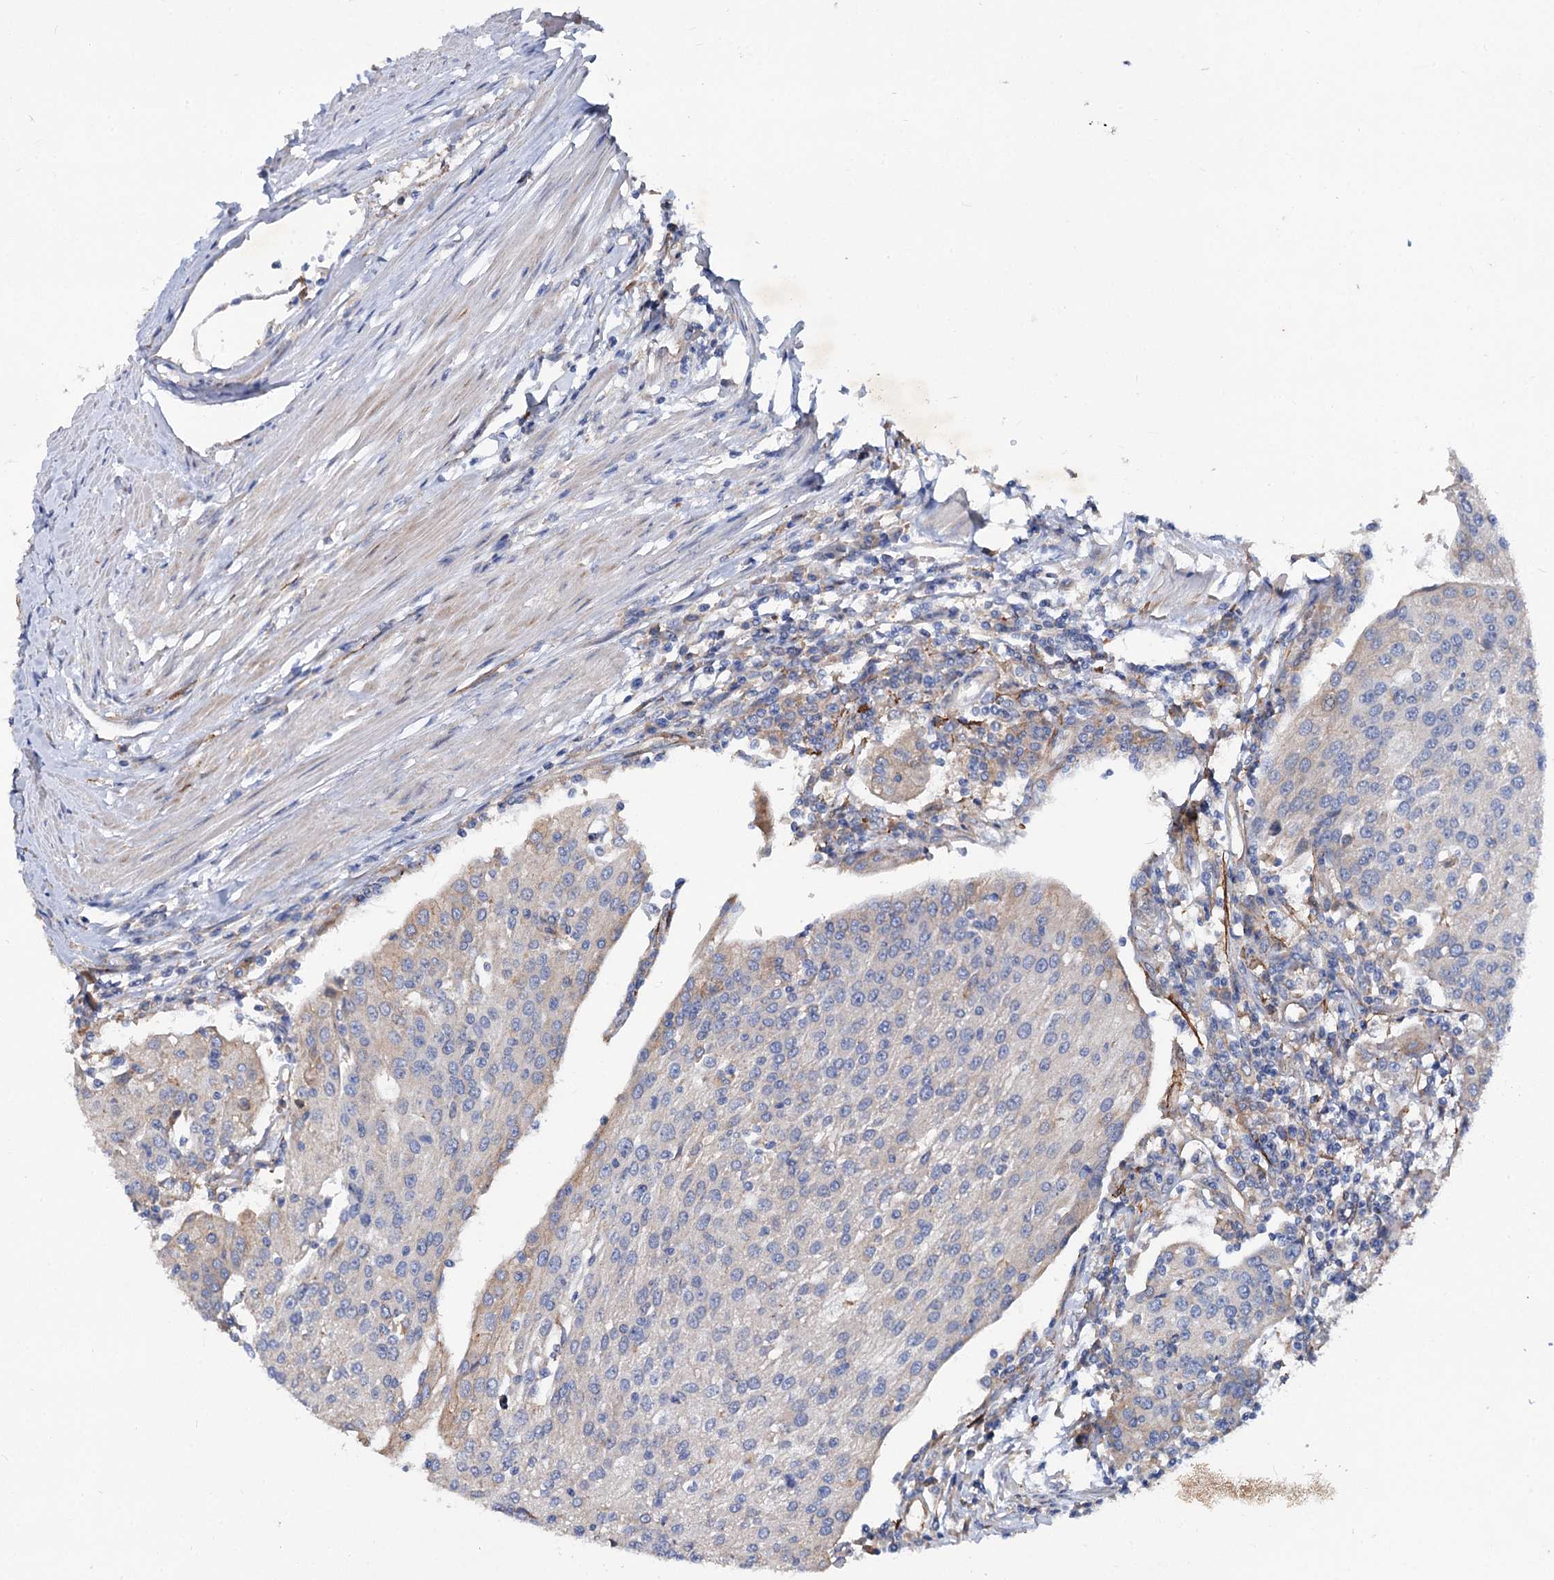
{"staining": {"intensity": "negative", "quantity": "none", "location": "none"}, "tissue": "urothelial cancer", "cell_type": "Tumor cells", "image_type": "cancer", "snomed": [{"axis": "morphology", "description": "Urothelial carcinoma, High grade"}, {"axis": "topography", "description": "Urinary bladder"}], "caption": "High magnification brightfield microscopy of high-grade urothelial carcinoma stained with DAB (brown) and counterstained with hematoxylin (blue): tumor cells show no significant staining.", "gene": "TRIM55", "patient": {"sex": "female", "age": 85}}